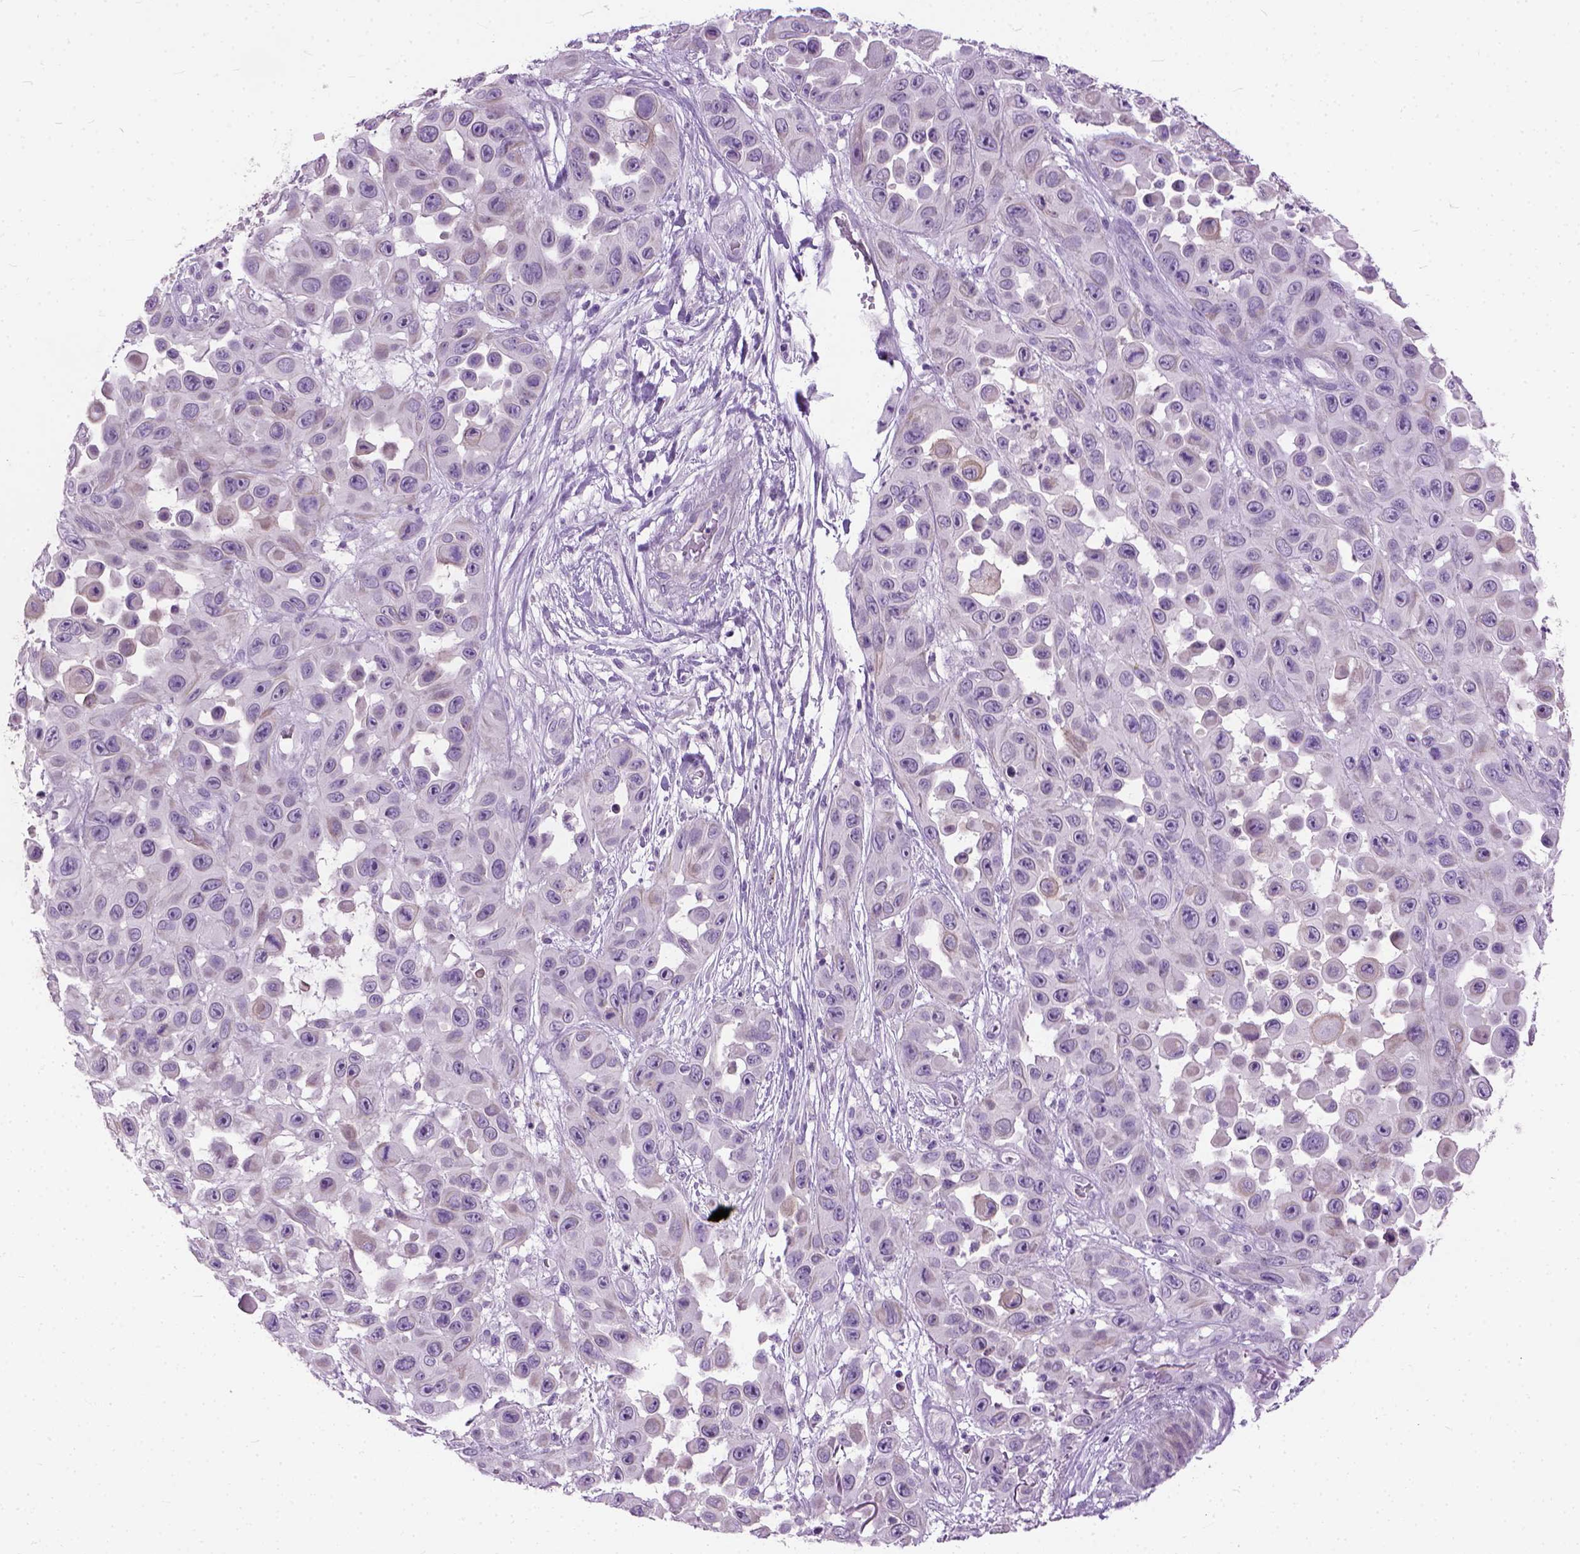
{"staining": {"intensity": "weak", "quantity": "<25%", "location": "cytoplasmic/membranous"}, "tissue": "skin cancer", "cell_type": "Tumor cells", "image_type": "cancer", "snomed": [{"axis": "morphology", "description": "Squamous cell carcinoma, NOS"}, {"axis": "topography", "description": "Skin"}], "caption": "Tumor cells are negative for protein expression in human squamous cell carcinoma (skin). (DAB IHC visualized using brightfield microscopy, high magnification).", "gene": "MAPT", "patient": {"sex": "male", "age": 81}}